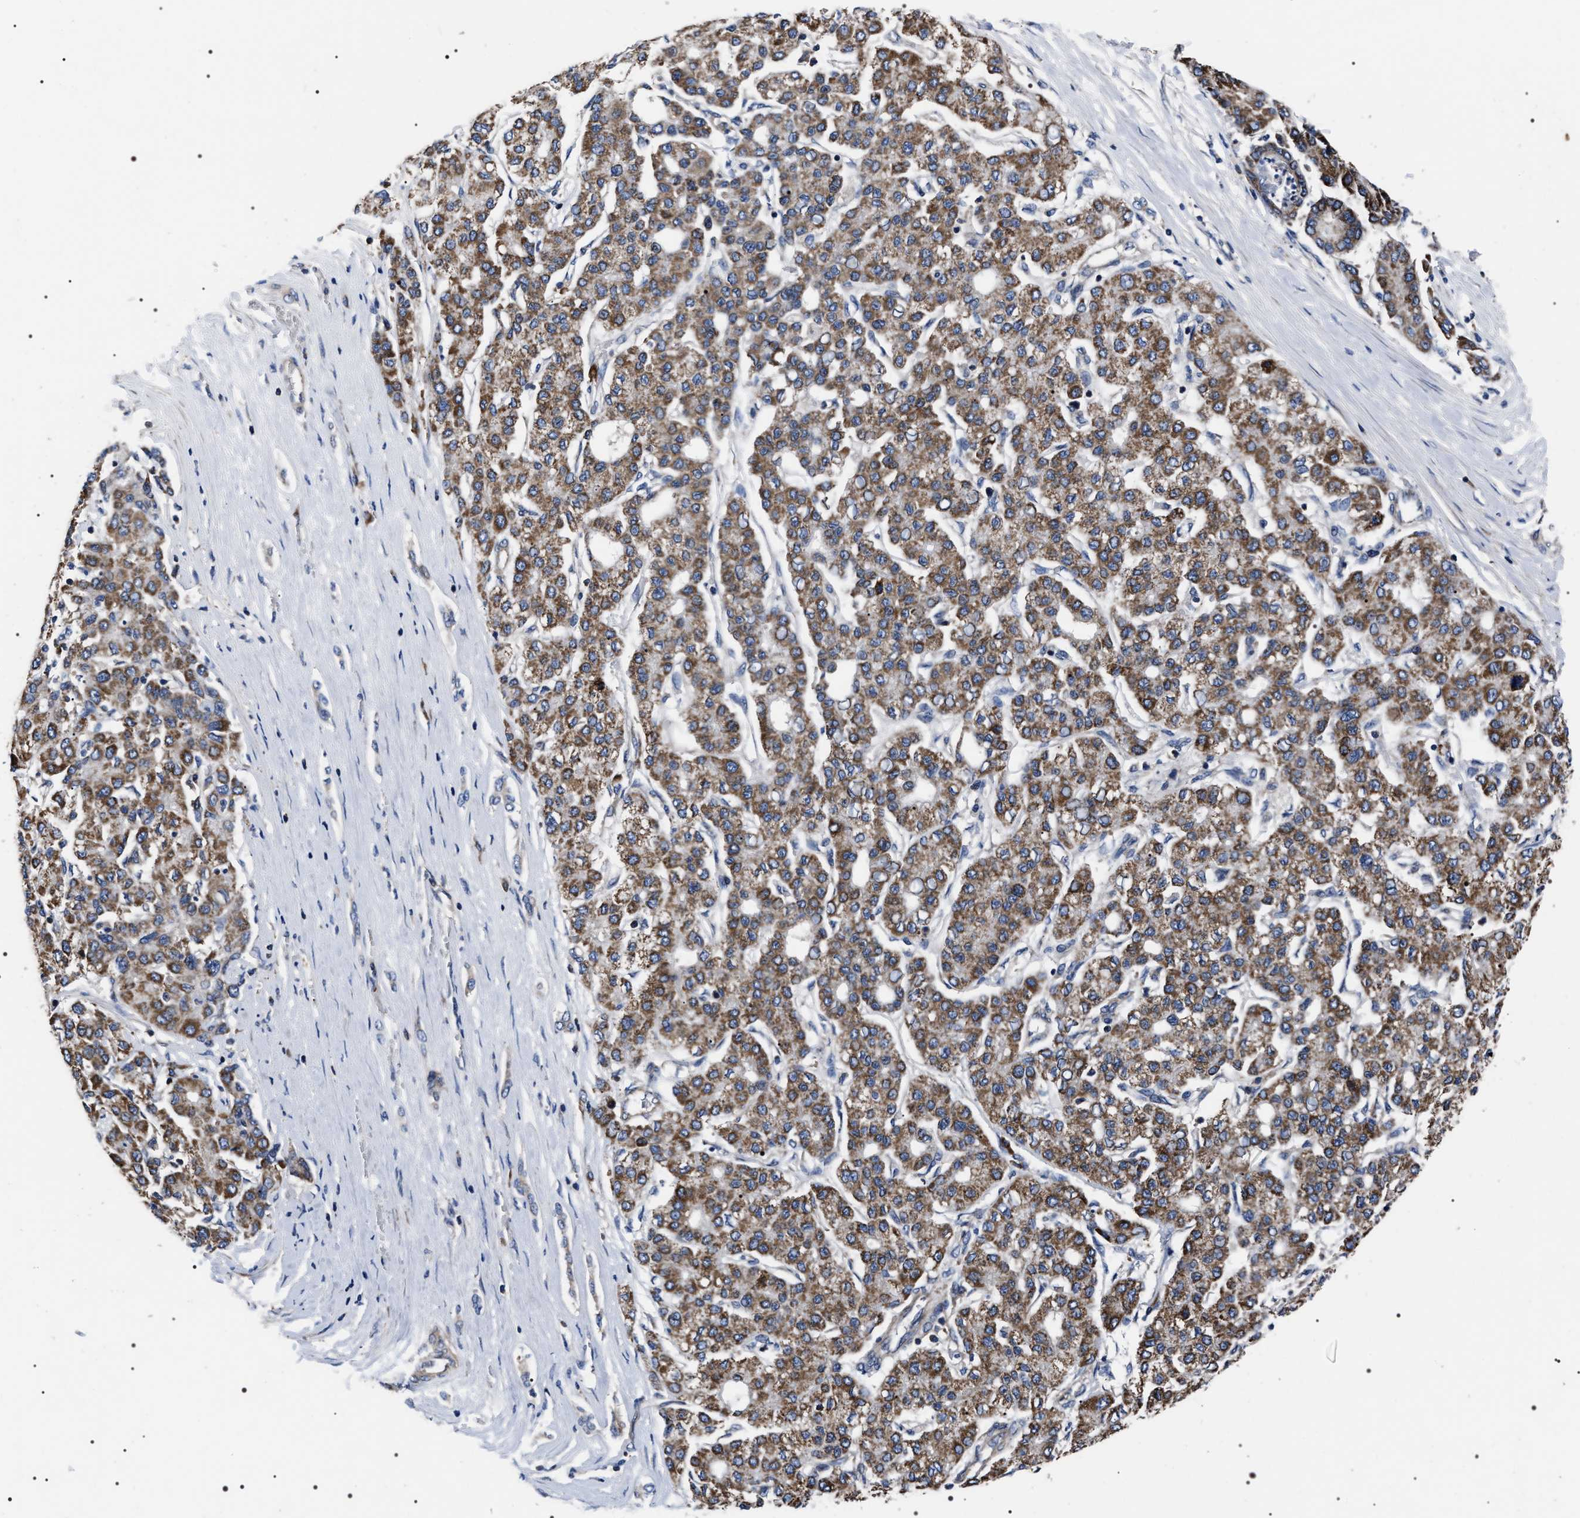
{"staining": {"intensity": "moderate", "quantity": ">75%", "location": "cytoplasmic/membranous"}, "tissue": "liver cancer", "cell_type": "Tumor cells", "image_type": "cancer", "snomed": [{"axis": "morphology", "description": "Carcinoma, Hepatocellular, NOS"}, {"axis": "topography", "description": "Liver"}], "caption": "Protein expression analysis of hepatocellular carcinoma (liver) displays moderate cytoplasmic/membranous positivity in approximately >75% of tumor cells.", "gene": "MIS18A", "patient": {"sex": "male", "age": 65}}